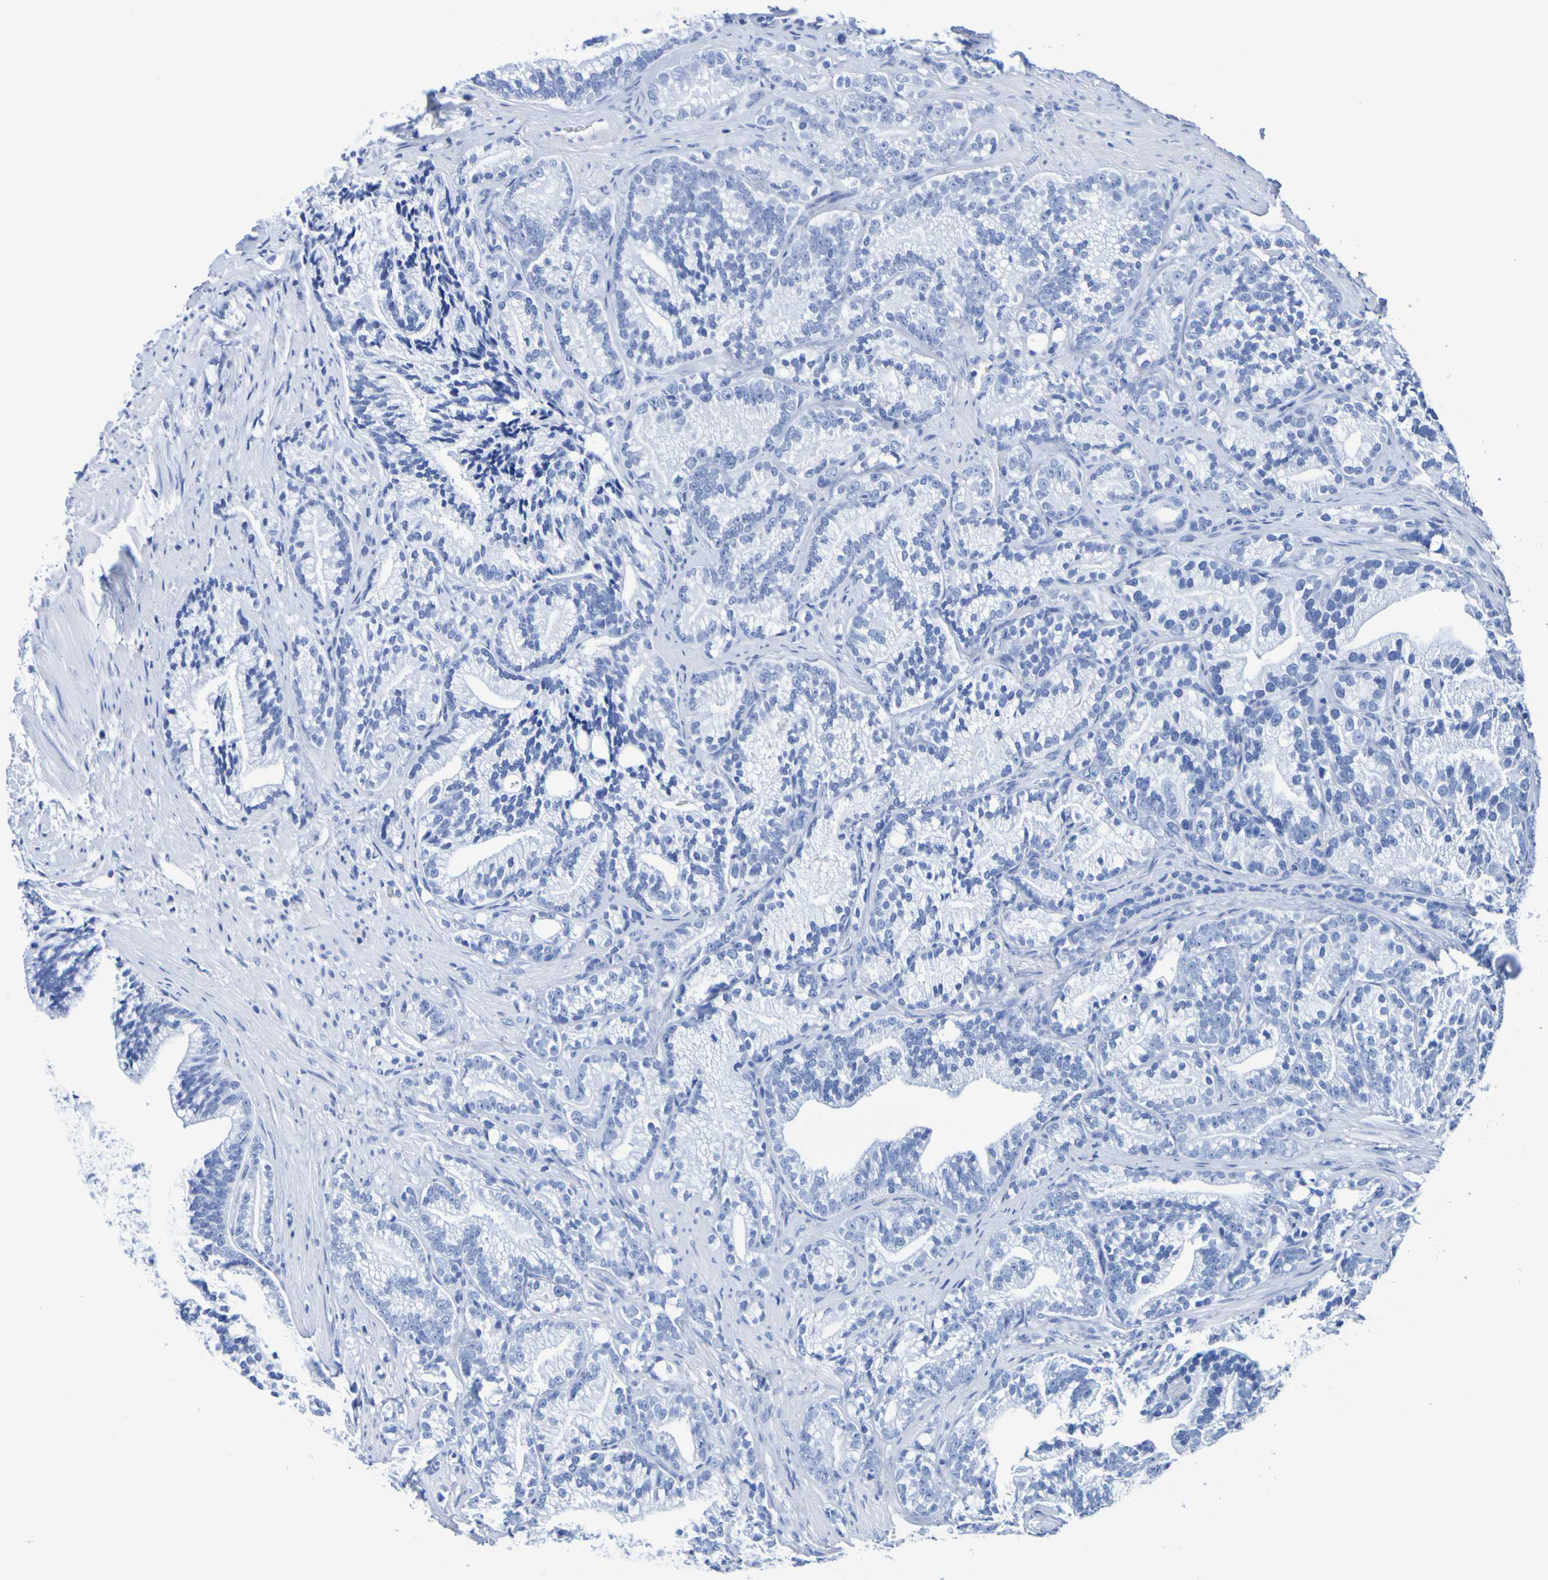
{"staining": {"intensity": "negative", "quantity": "none", "location": "none"}, "tissue": "prostate cancer", "cell_type": "Tumor cells", "image_type": "cancer", "snomed": [{"axis": "morphology", "description": "Adenocarcinoma, Low grade"}, {"axis": "topography", "description": "Prostate"}], "caption": "DAB immunohistochemical staining of adenocarcinoma (low-grade) (prostate) demonstrates no significant expression in tumor cells.", "gene": "DPEP1", "patient": {"sex": "male", "age": 89}}